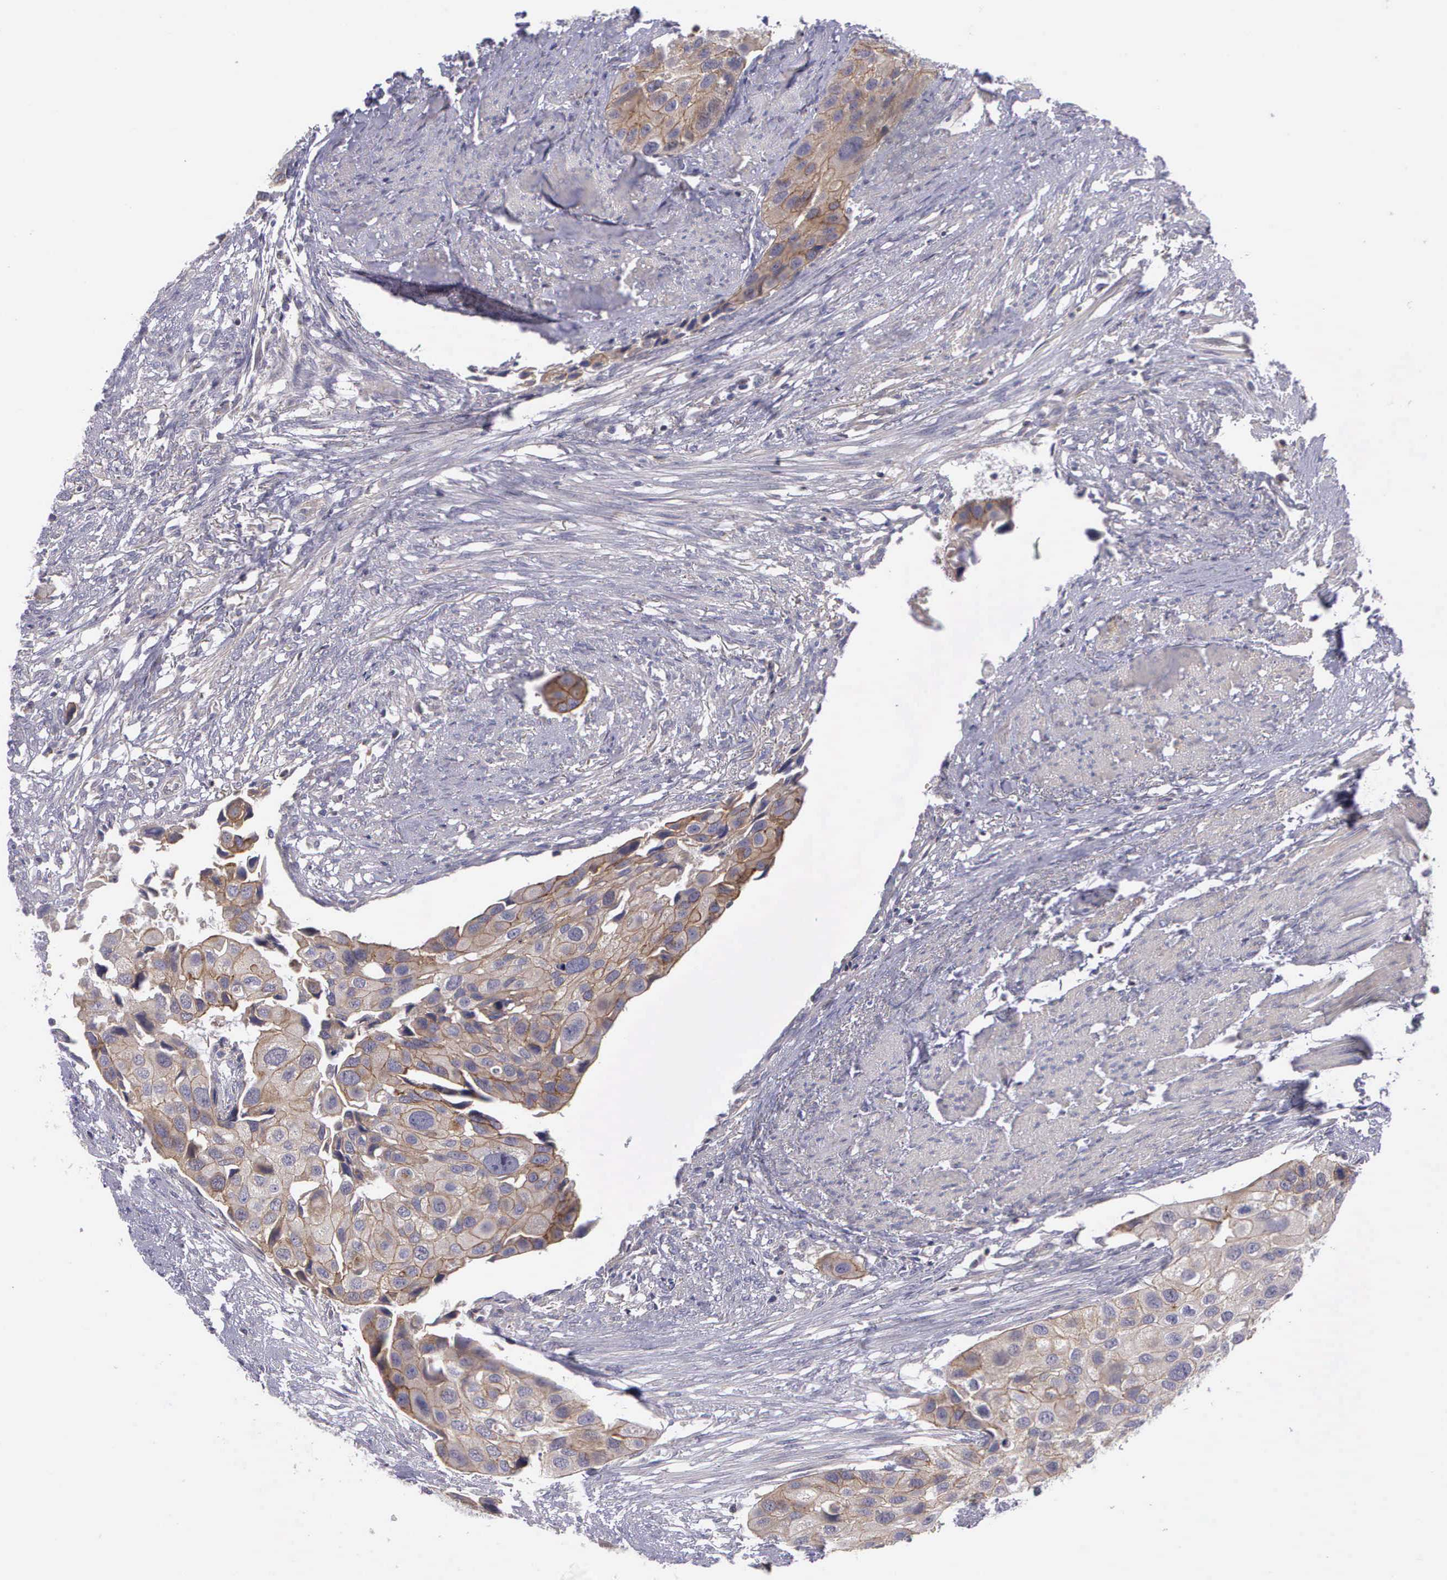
{"staining": {"intensity": "weak", "quantity": "25%-75%", "location": "cytoplasmic/membranous"}, "tissue": "urothelial cancer", "cell_type": "Tumor cells", "image_type": "cancer", "snomed": [{"axis": "morphology", "description": "Urothelial carcinoma, High grade"}, {"axis": "topography", "description": "Urinary bladder"}], "caption": "Brown immunohistochemical staining in urothelial cancer shows weak cytoplasmic/membranous positivity in approximately 25%-75% of tumor cells. The staining was performed using DAB to visualize the protein expression in brown, while the nuclei were stained in blue with hematoxylin (Magnification: 20x).", "gene": "MICAL3", "patient": {"sex": "male", "age": 55}}